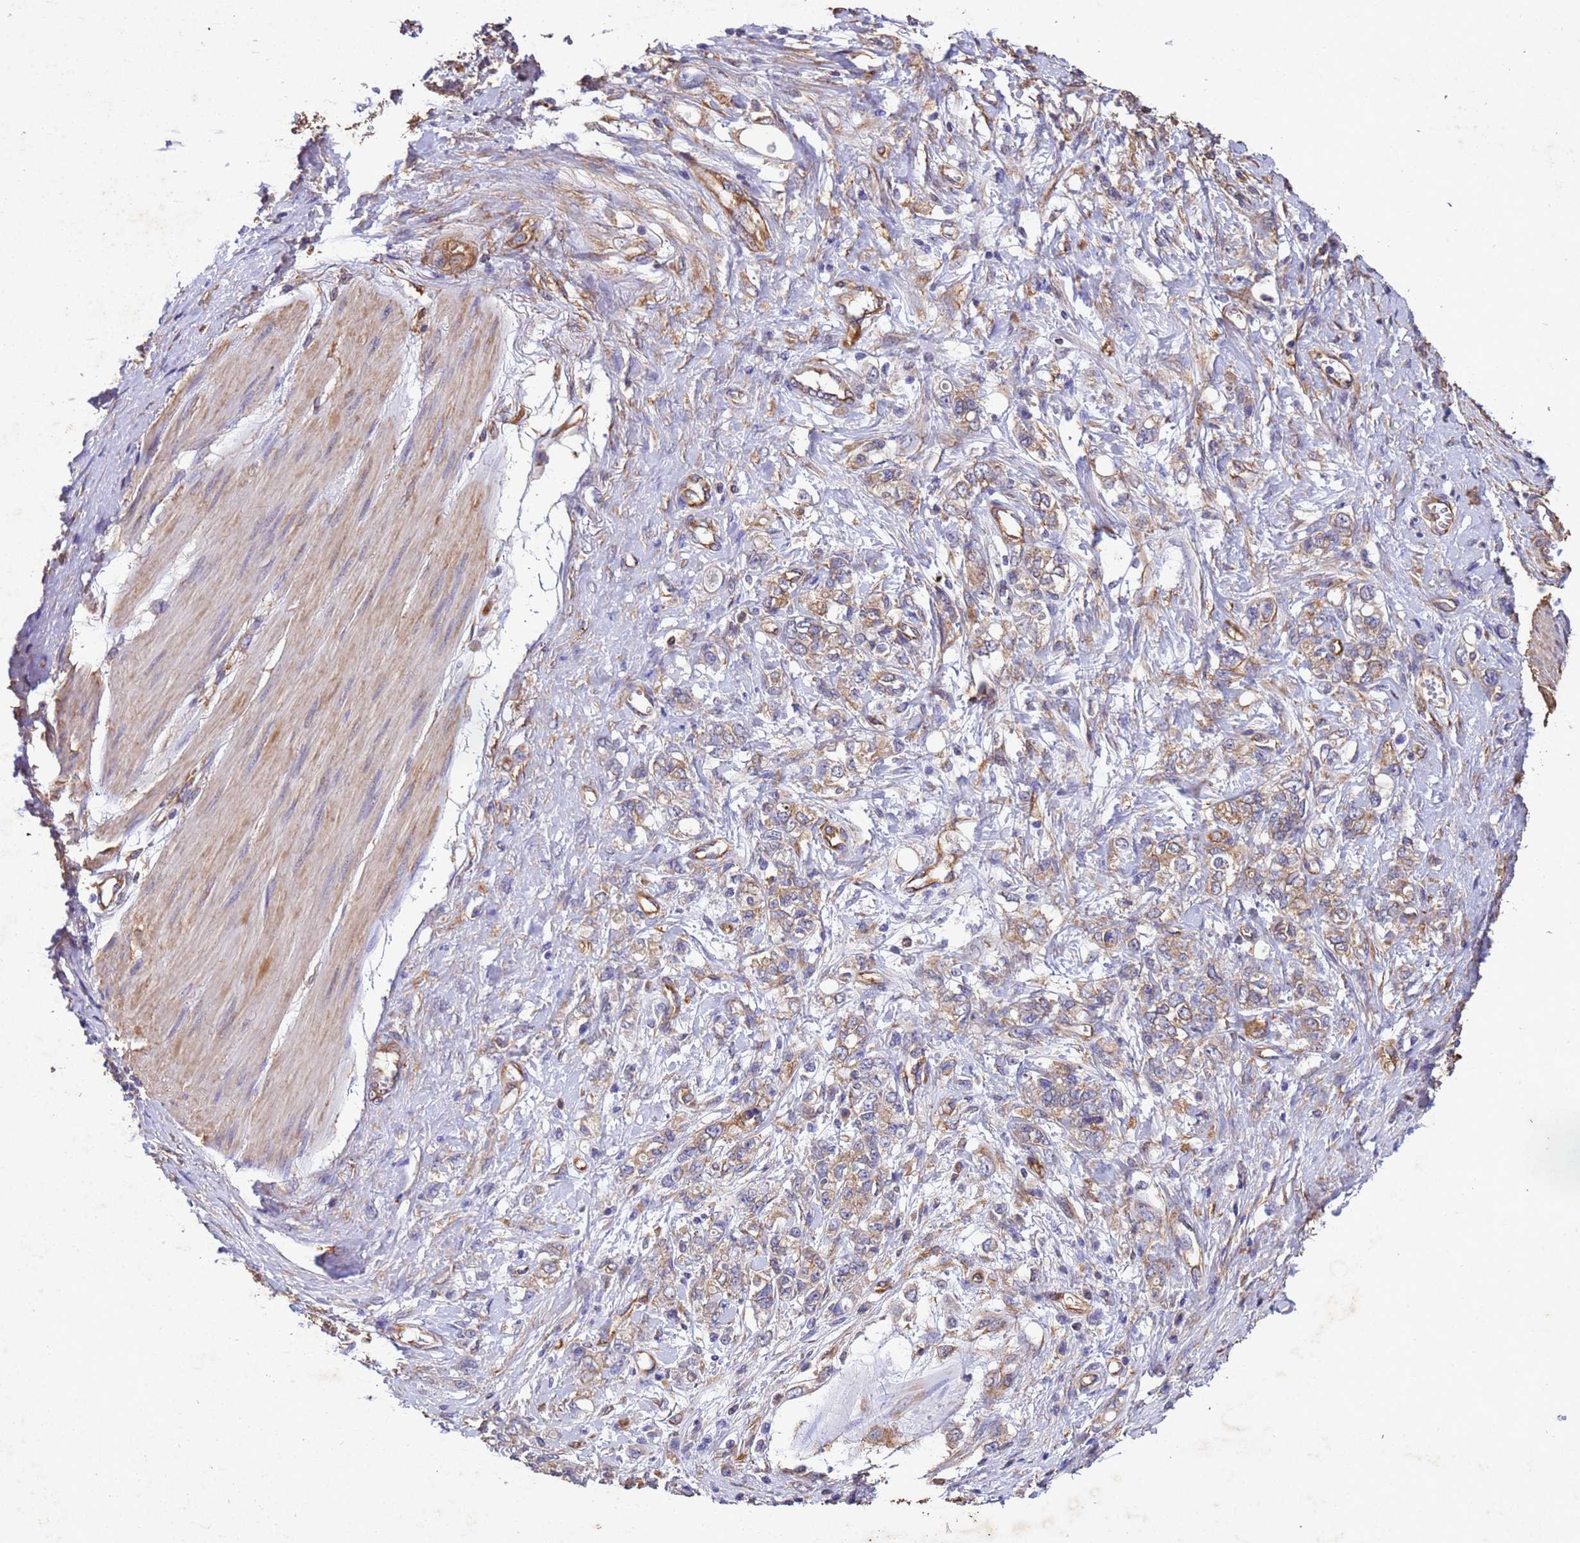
{"staining": {"intensity": "weak", "quantity": ">75%", "location": "cytoplasmic/membranous"}, "tissue": "stomach cancer", "cell_type": "Tumor cells", "image_type": "cancer", "snomed": [{"axis": "morphology", "description": "Adenocarcinoma, NOS"}, {"axis": "topography", "description": "Stomach"}], "caption": "Protein analysis of stomach adenocarcinoma tissue demonstrates weak cytoplasmic/membranous expression in about >75% of tumor cells.", "gene": "MTX3", "patient": {"sex": "female", "age": 76}}